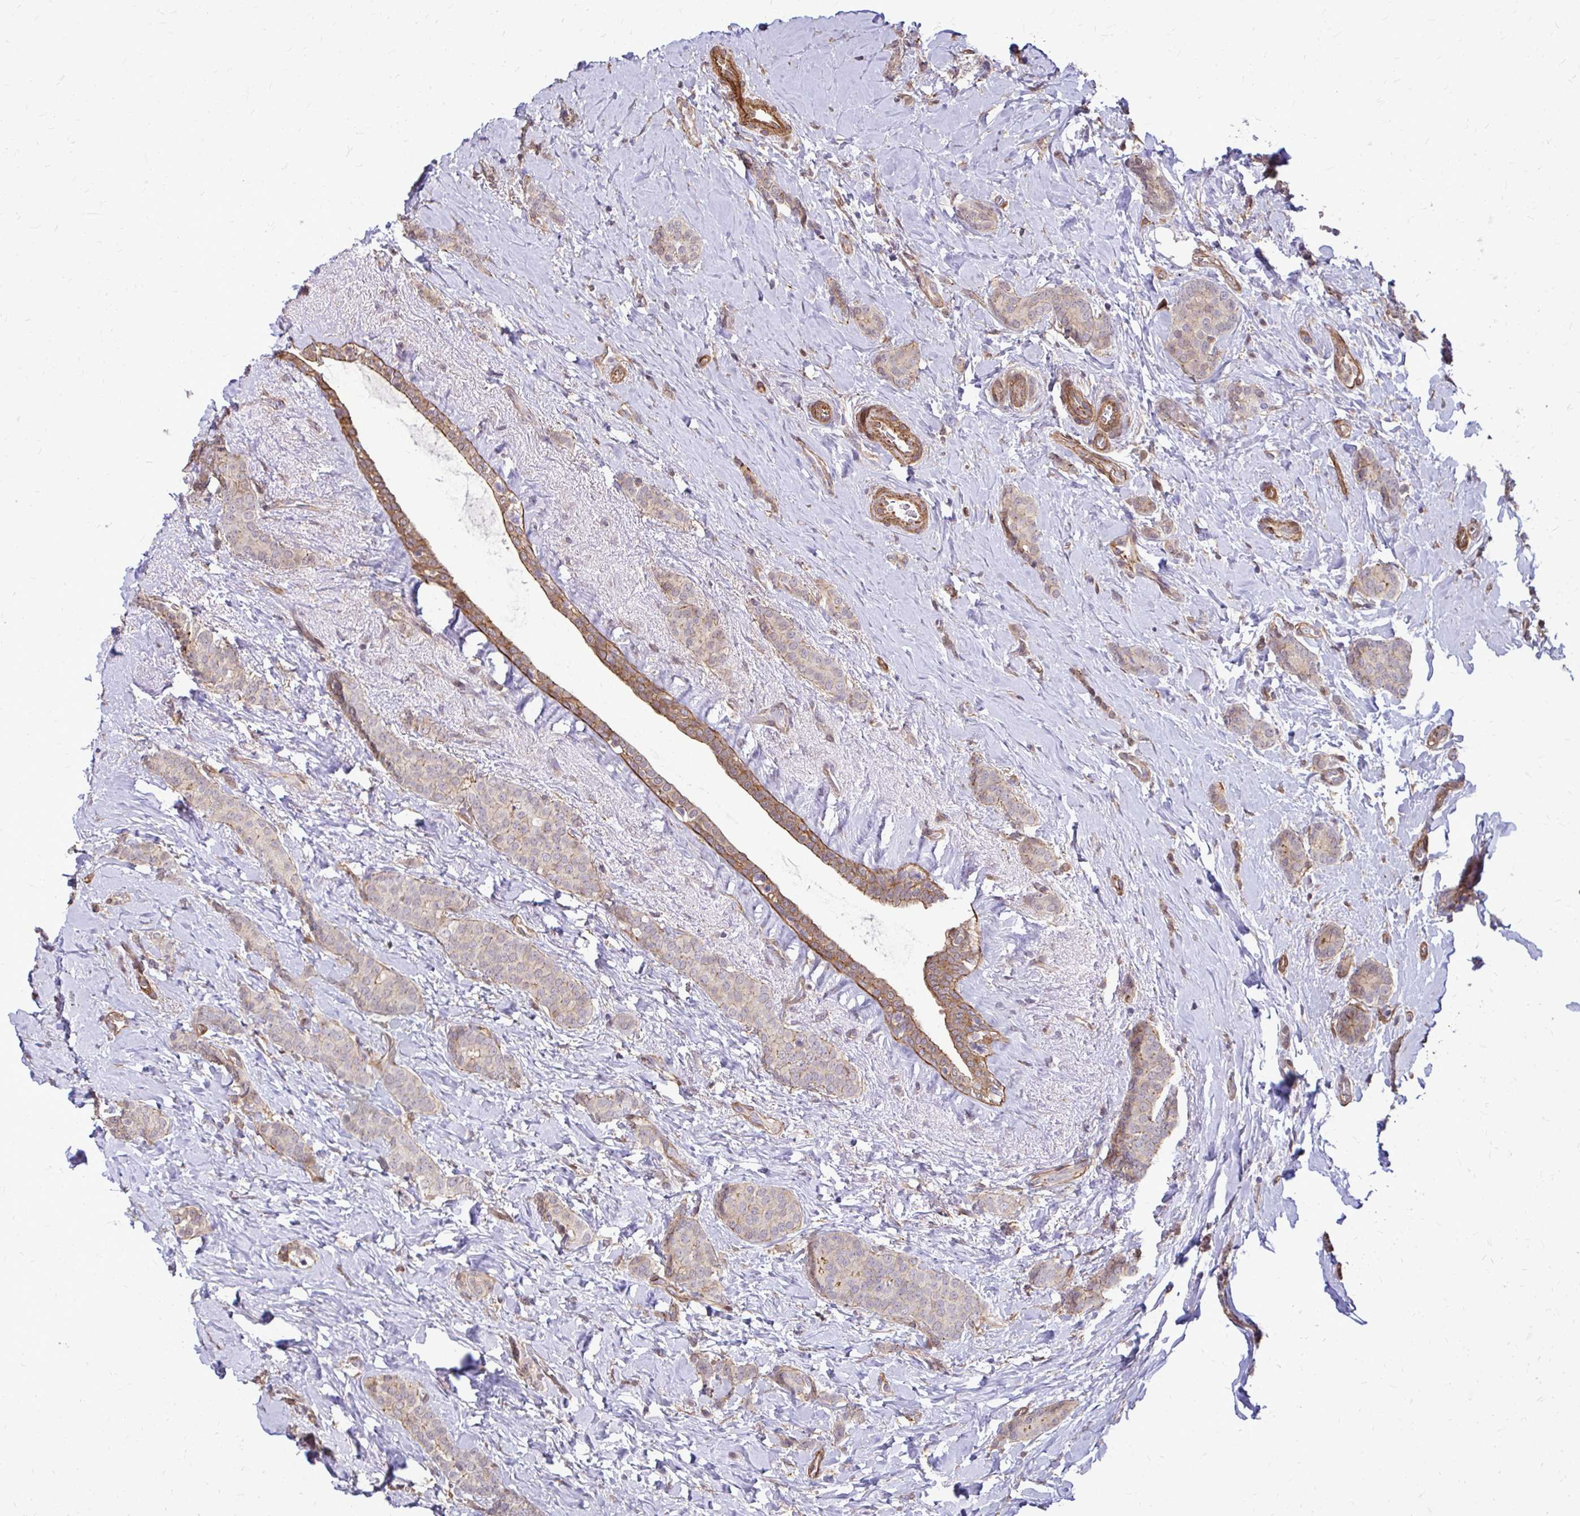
{"staining": {"intensity": "weak", "quantity": "<25%", "location": "cytoplasmic/membranous"}, "tissue": "breast cancer", "cell_type": "Tumor cells", "image_type": "cancer", "snomed": [{"axis": "morphology", "description": "Normal tissue, NOS"}, {"axis": "morphology", "description": "Duct carcinoma"}, {"axis": "topography", "description": "Breast"}], "caption": "An immunohistochemistry photomicrograph of intraductal carcinoma (breast) is shown. There is no staining in tumor cells of intraductal carcinoma (breast). (Stains: DAB (3,3'-diaminobenzidine) immunohistochemistry (IHC) with hematoxylin counter stain, Microscopy: brightfield microscopy at high magnification).", "gene": "TRIP6", "patient": {"sex": "female", "age": 77}}